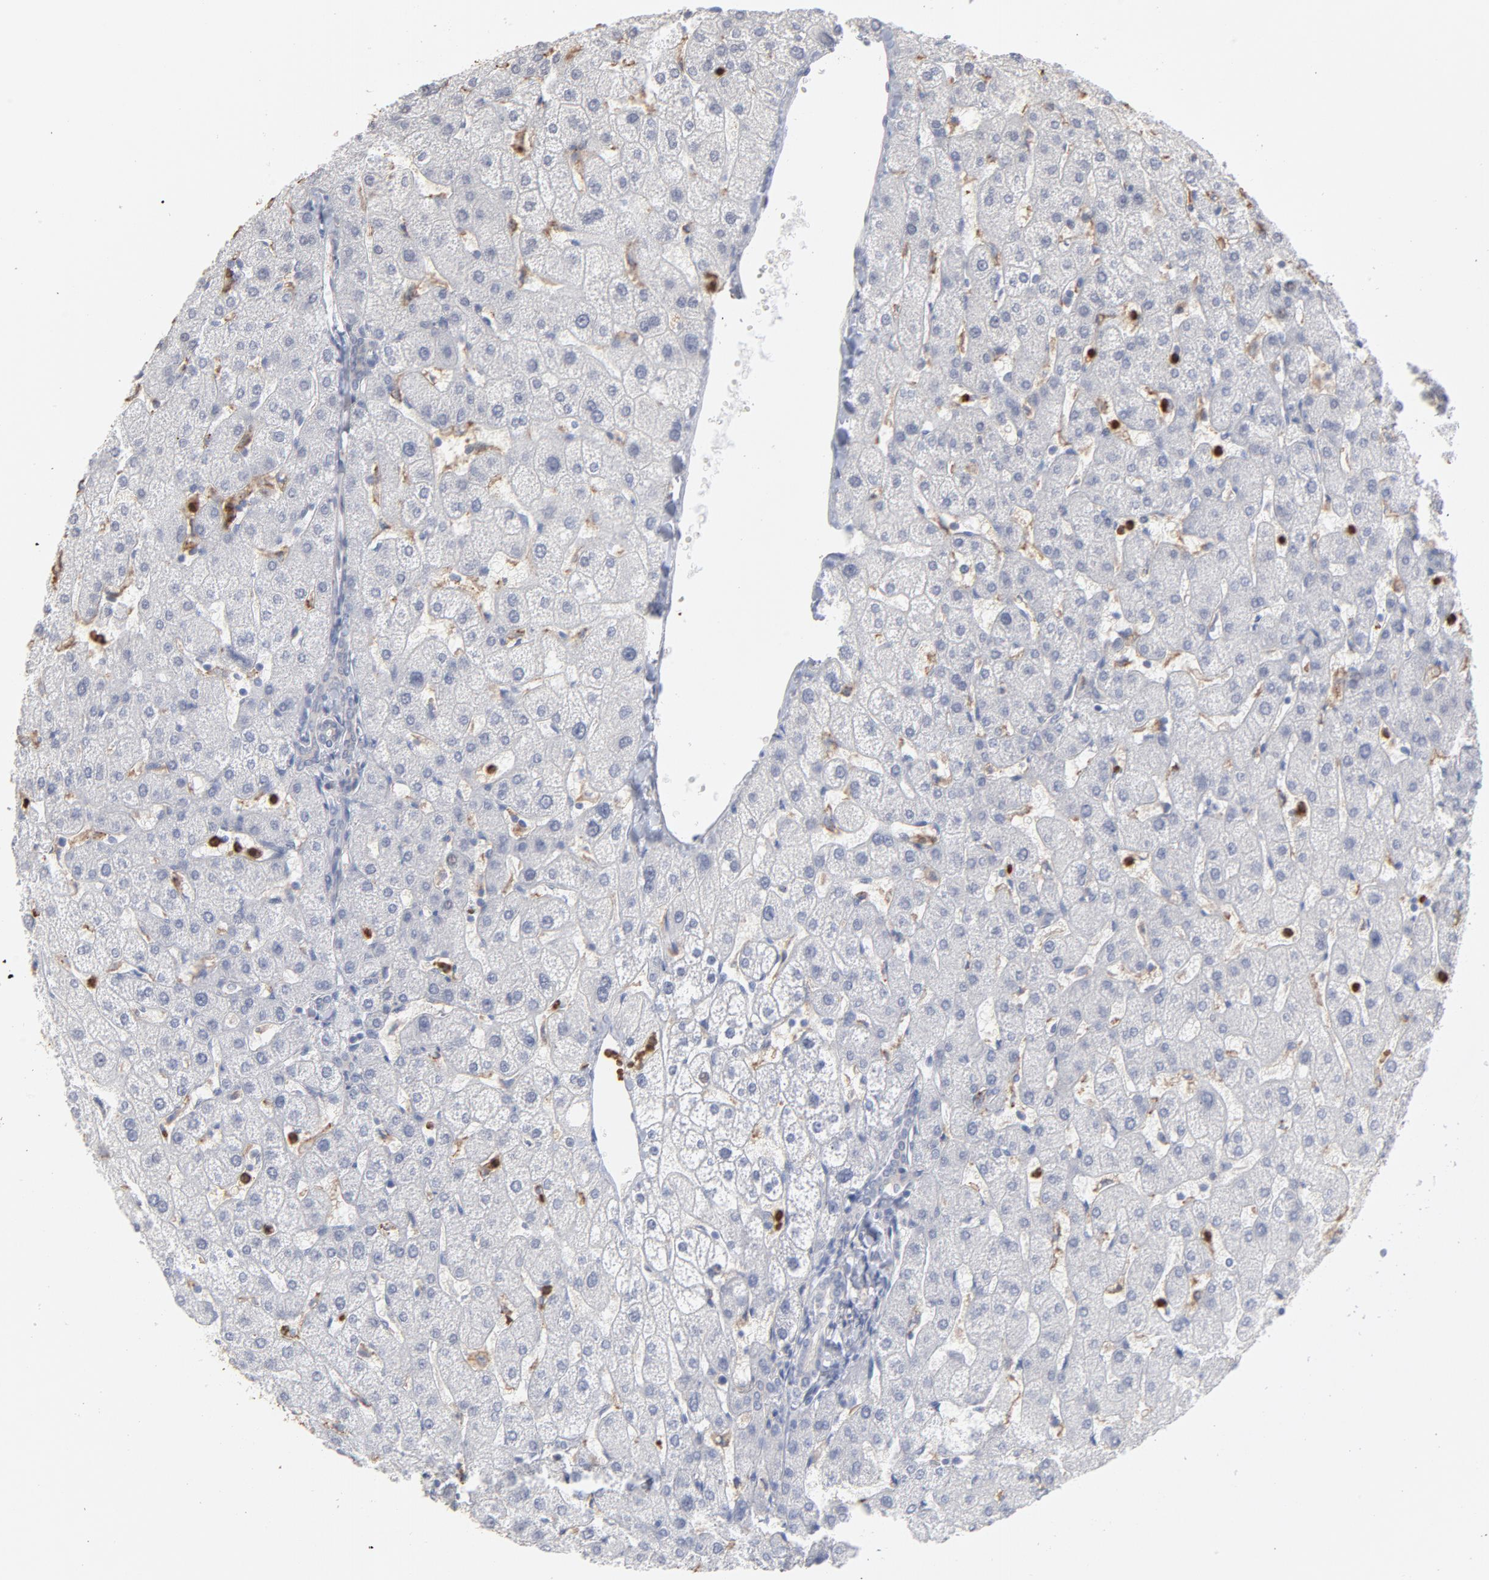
{"staining": {"intensity": "weak", "quantity": "25%-75%", "location": "cytoplasmic/membranous"}, "tissue": "liver", "cell_type": "Cholangiocytes", "image_type": "normal", "snomed": [{"axis": "morphology", "description": "Normal tissue, NOS"}, {"axis": "topography", "description": "Liver"}], "caption": "Immunohistochemistry (IHC) (DAB) staining of normal human liver exhibits weak cytoplasmic/membranous protein positivity in about 25%-75% of cholangiocytes.", "gene": "PNMA1", "patient": {"sex": "male", "age": 67}}